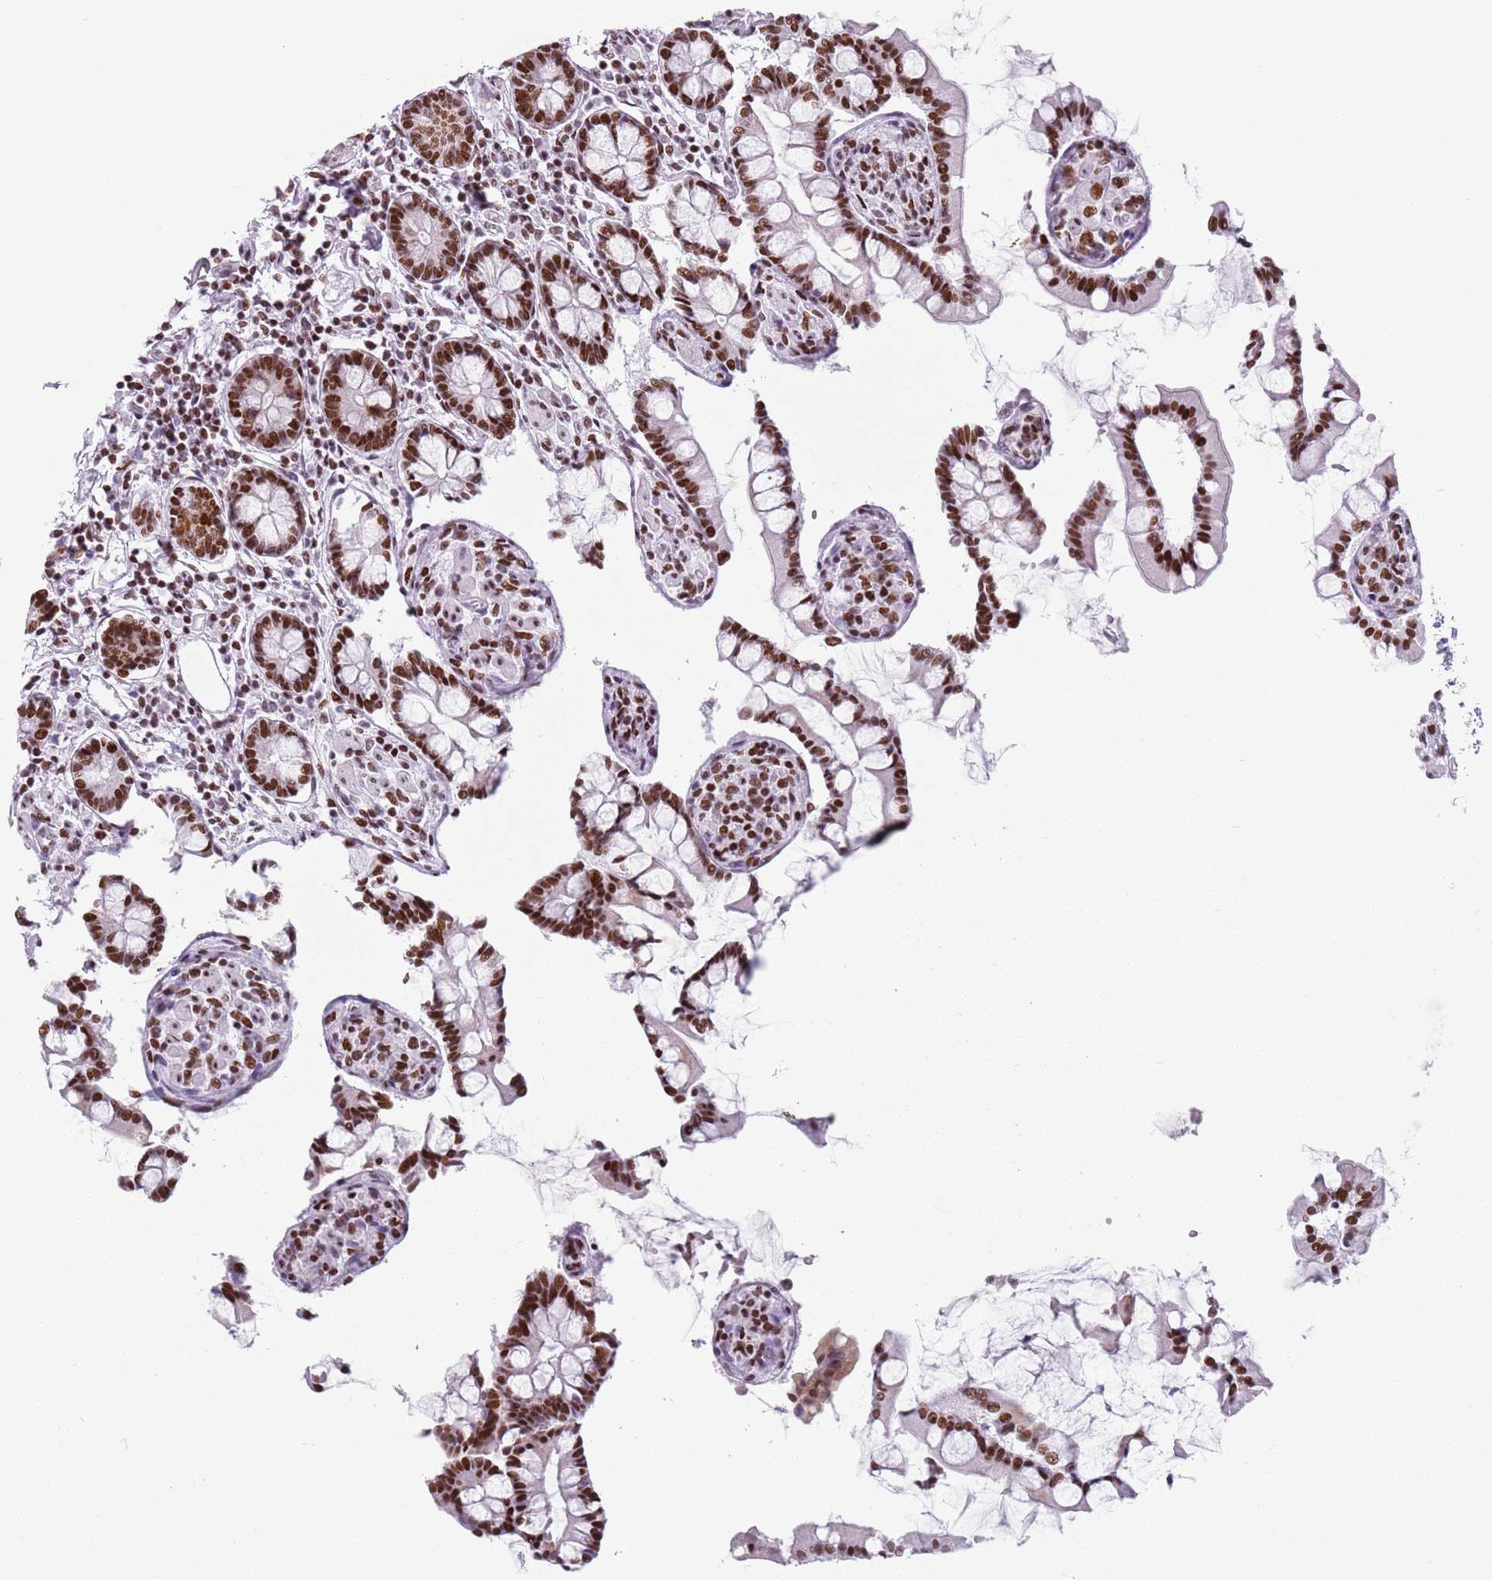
{"staining": {"intensity": "strong", "quantity": ">75%", "location": "nuclear"}, "tissue": "small intestine", "cell_type": "Glandular cells", "image_type": "normal", "snomed": [{"axis": "morphology", "description": "Normal tissue, NOS"}, {"axis": "topography", "description": "Small intestine"}], "caption": "Human small intestine stained for a protein (brown) exhibits strong nuclear positive expression in about >75% of glandular cells.", "gene": "FAM104B", "patient": {"sex": "male", "age": 41}}